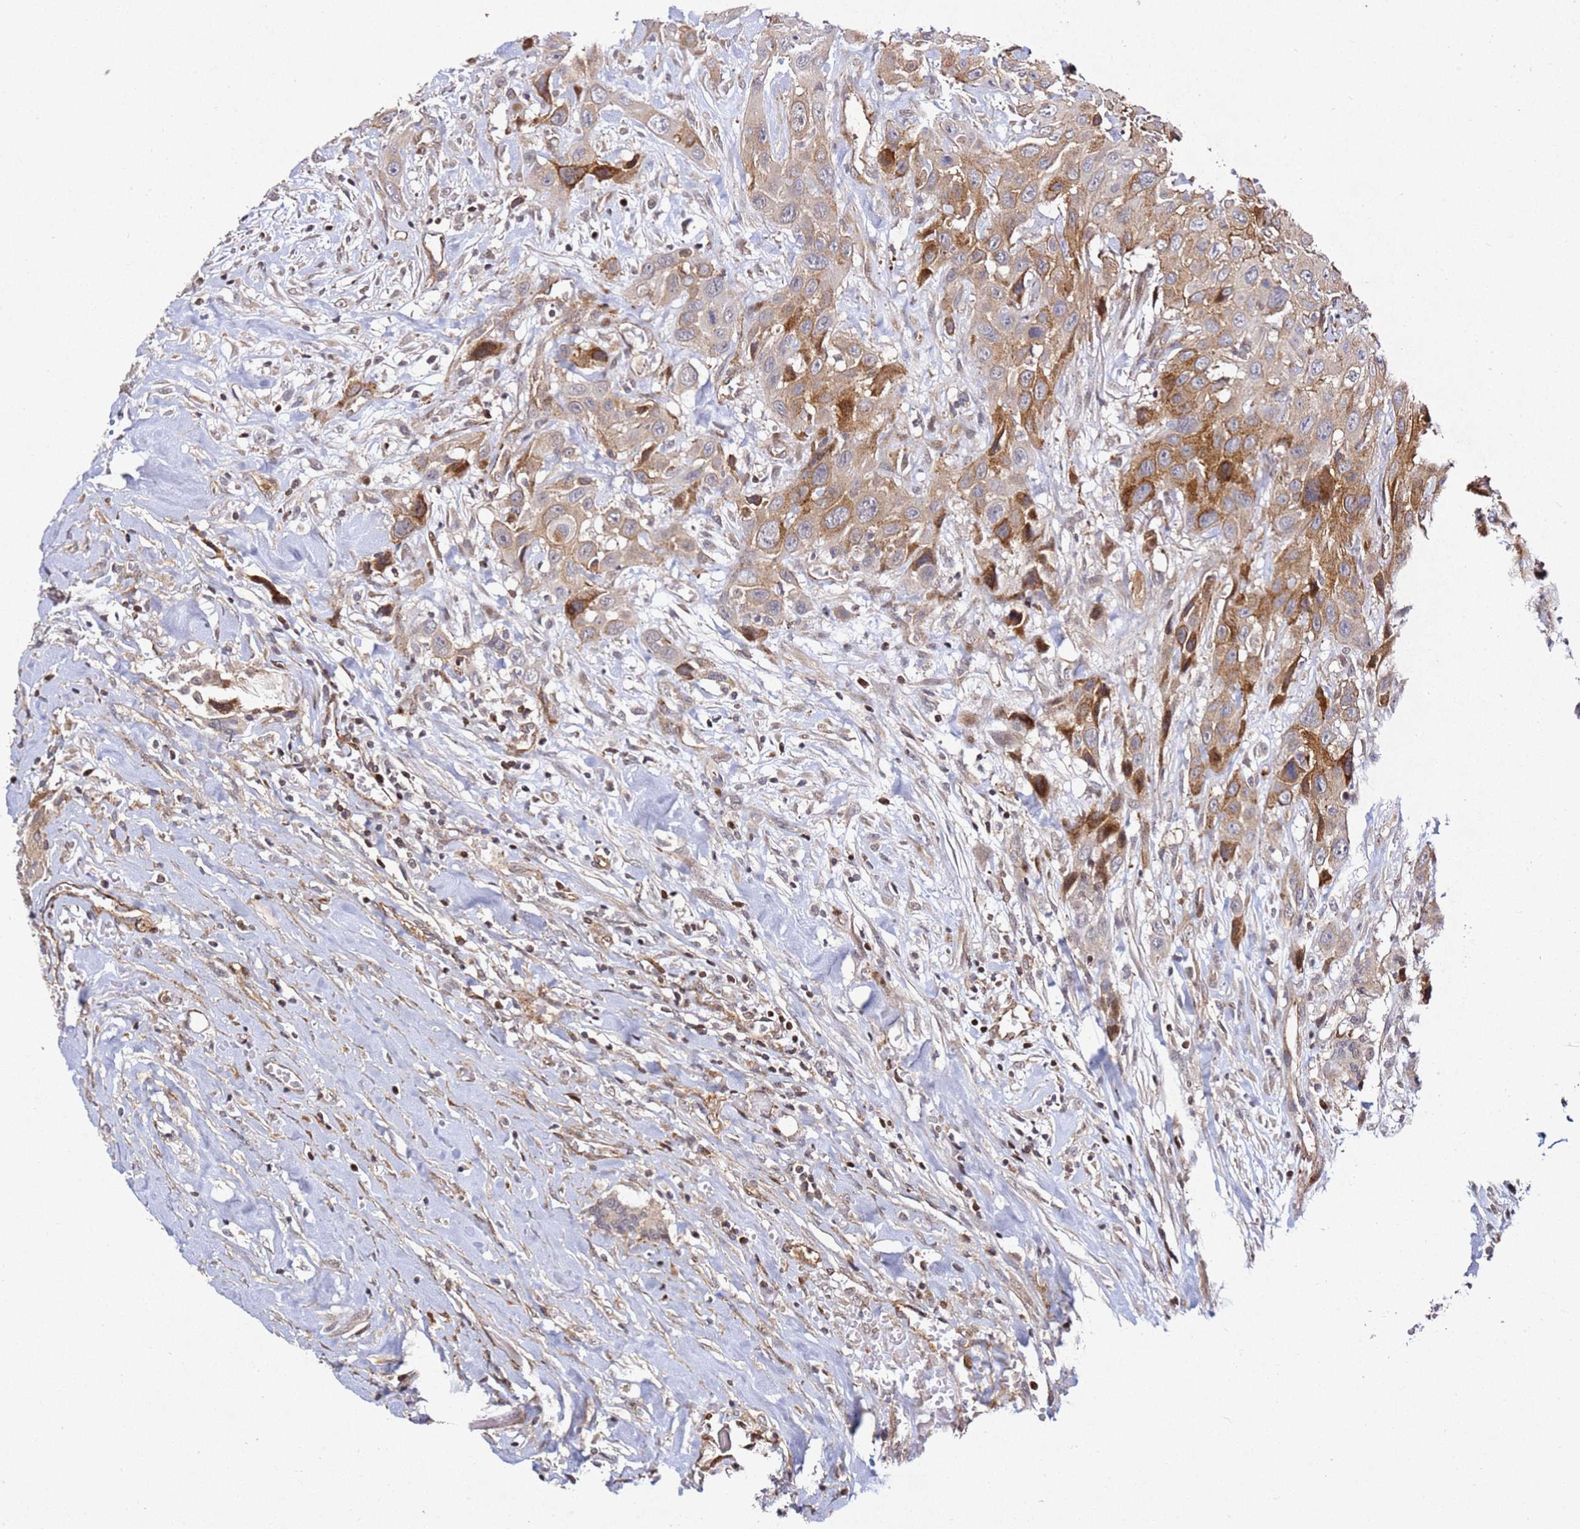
{"staining": {"intensity": "moderate", "quantity": "25%-75%", "location": "cytoplasmic/membranous"}, "tissue": "head and neck cancer", "cell_type": "Tumor cells", "image_type": "cancer", "snomed": [{"axis": "morphology", "description": "Squamous cell carcinoma, NOS"}, {"axis": "topography", "description": "Head-Neck"}], "caption": "This micrograph demonstrates head and neck cancer (squamous cell carcinoma) stained with IHC to label a protein in brown. The cytoplasmic/membranous of tumor cells show moderate positivity for the protein. Nuclei are counter-stained blue.", "gene": "ZNF296", "patient": {"sex": "male", "age": 81}}